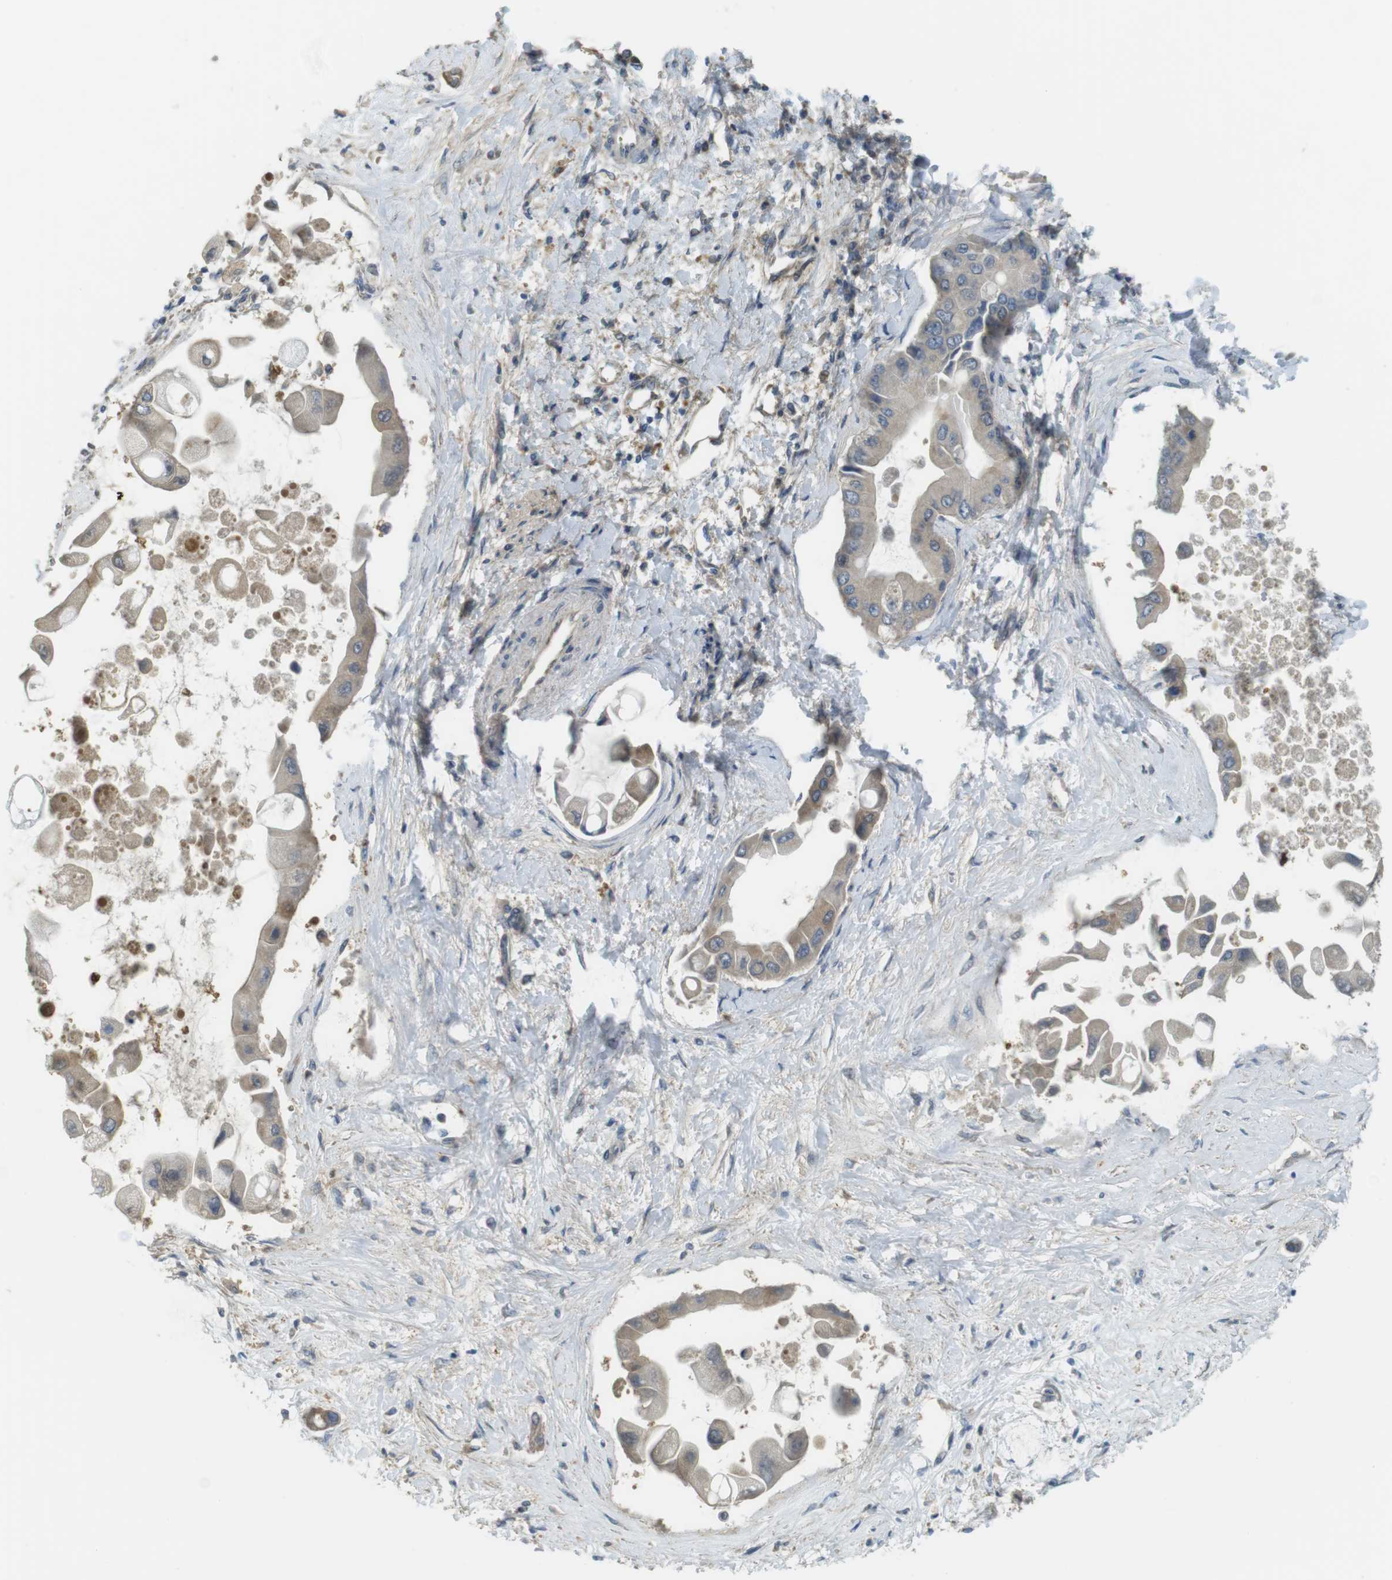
{"staining": {"intensity": "weak", "quantity": "25%-75%", "location": "cytoplasmic/membranous"}, "tissue": "liver cancer", "cell_type": "Tumor cells", "image_type": "cancer", "snomed": [{"axis": "morphology", "description": "Cholangiocarcinoma"}, {"axis": "topography", "description": "Liver"}], "caption": "Approximately 25%-75% of tumor cells in human cholangiocarcinoma (liver) reveal weak cytoplasmic/membranous protein expression as visualized by brown immunohistochemical staining.", "gene": "ABHD15", "patient": {"sex": "male", "age": 50}}